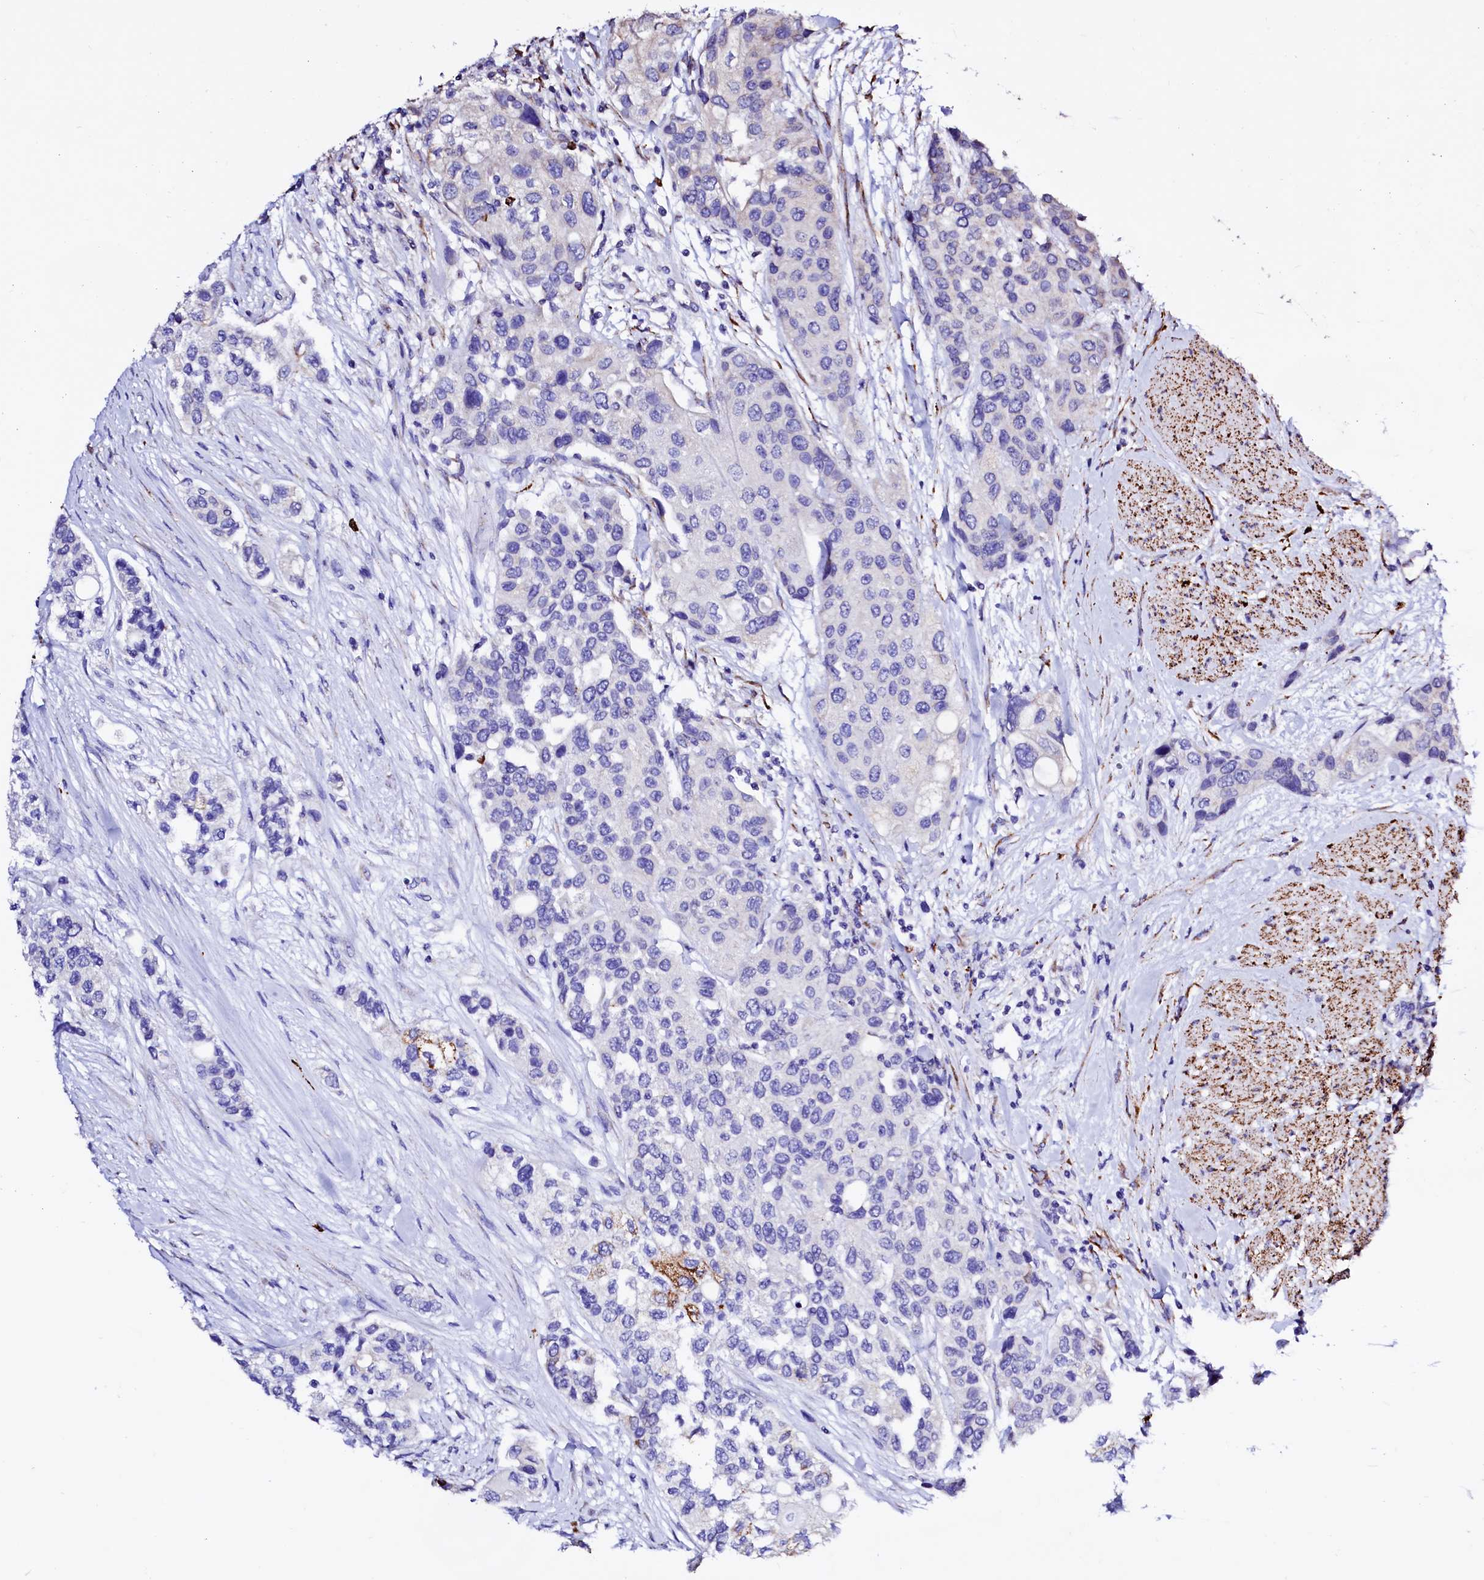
{"staining": {"intensity": "strong", "quantity": "<25%", "location": "cytoplasmic/membranous"}, "tissue": "urothelial cancer", "cell_type": "Tumor cells", "image_type": "cancer", "snomed": [{"axis": "morphology", "description": "Normal tissue, NOS"}, {"axis": "morphology", "description": "Urothelial carcinoma, High grade"}, {"axis": "topography", "description": "Vascular tissue"}, {"axis": "topography", "description": "Urinary bladder"}], "caption": "Immunohistochemical staining of human high-grade urothelial carcinoma exhibits medium levels of strong cytoplasmic/membranous protein positivity in approximately <25% of tumor cells.", "gene": "MAOB", "patient": {"sex": "female", "age": 56}}